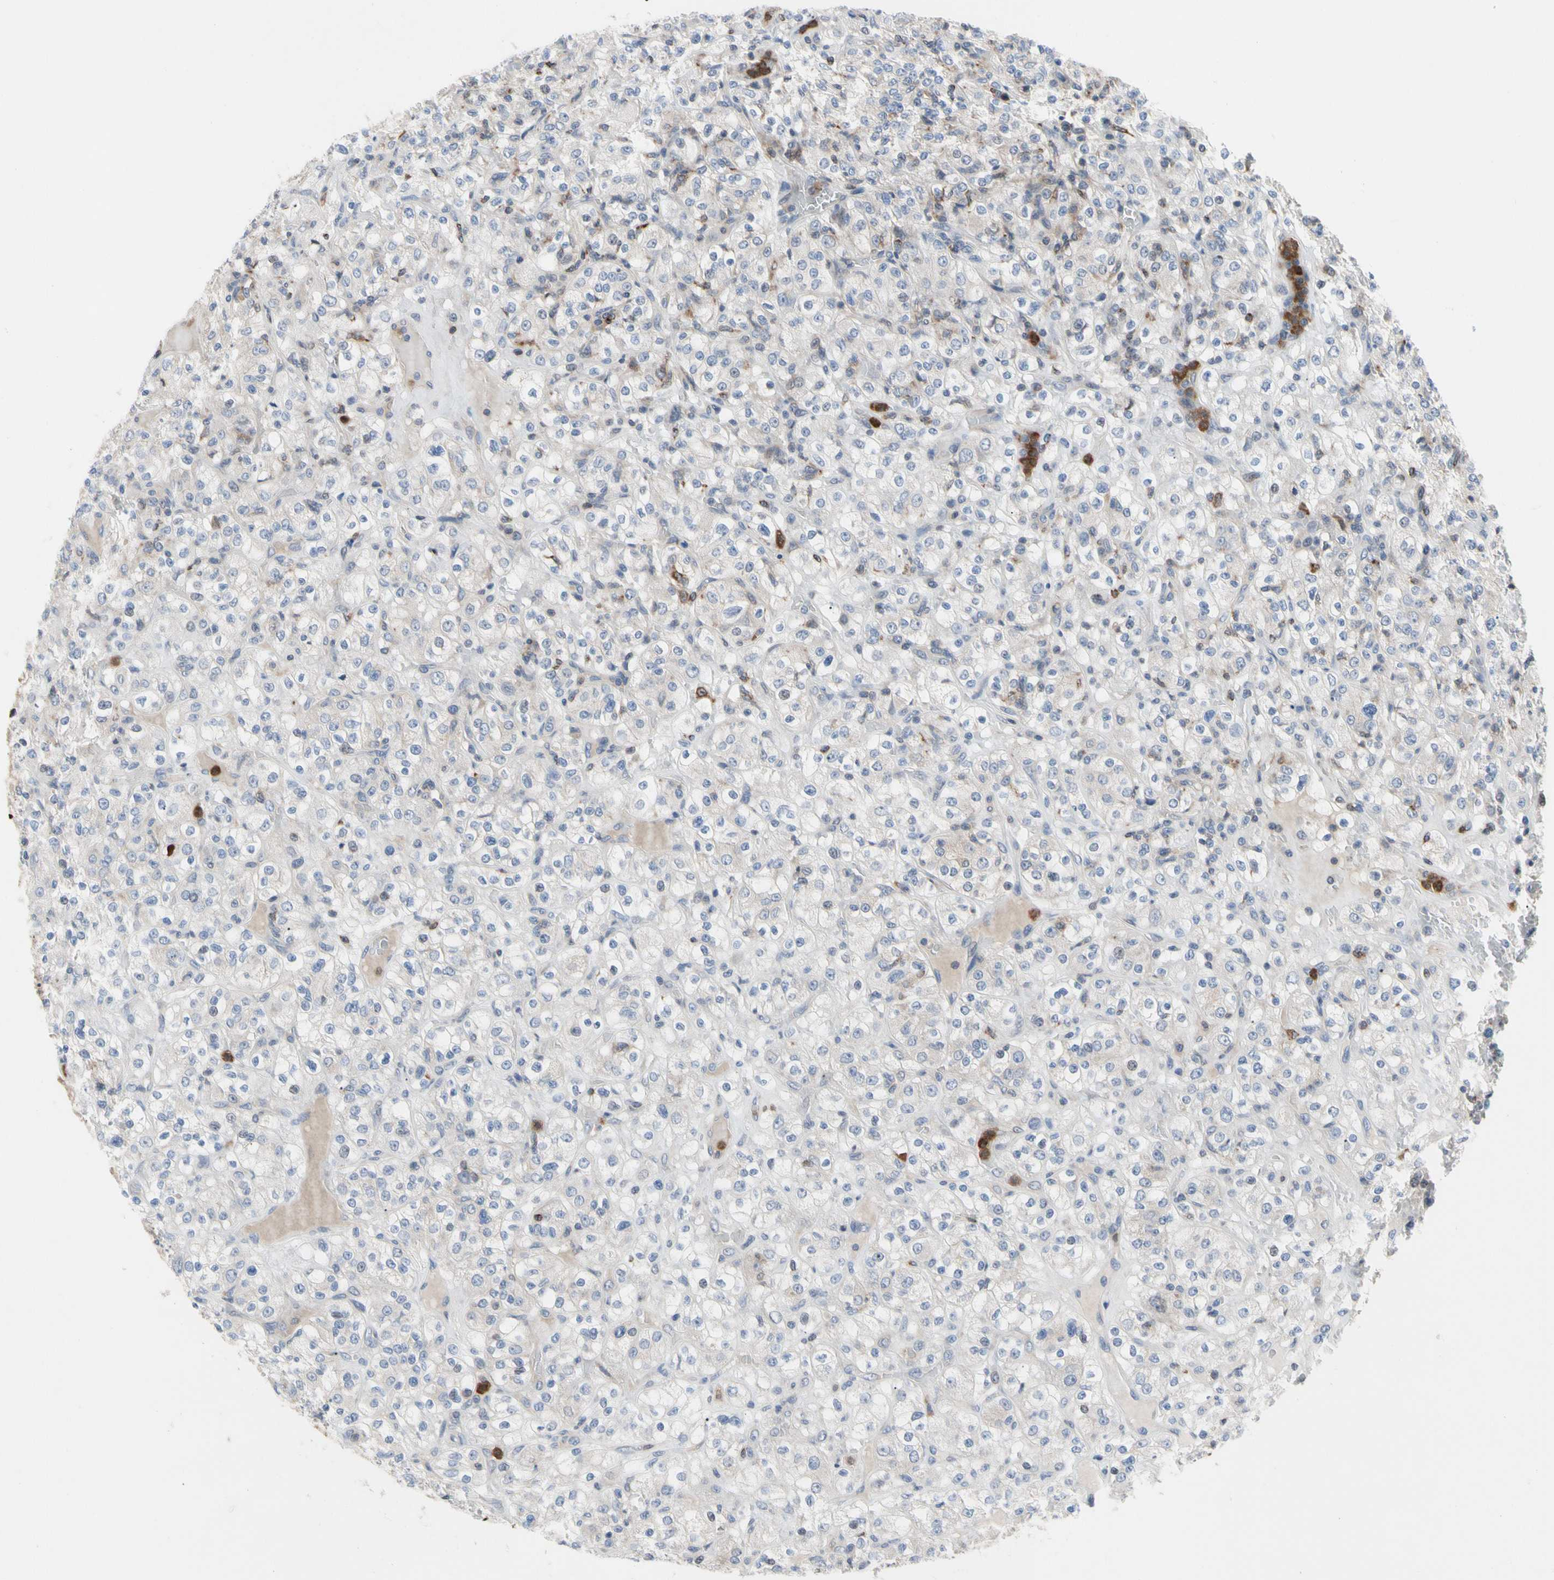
{"staining": {"intensity": "weak", "quantity": "<25%", "location": "cytoplasmic/membranous"}, "tissue": "renal cancer", "cell_type": "Tumor cells", "image_type": "cancer", "snomed": [{"axis": "morphology", "description": "Normal tissue, NOS"}, {"axis": "morphology", "description": "Adenocarcinoma, NOS"}, {"axis": "topography", "description": "Kidney"}], "caption": "Tumor cells show no significant protein staining in renal cancer (adenocarcinoma).", "gene": "MCL1", "patient": {"sex": "female", "age": 72}}